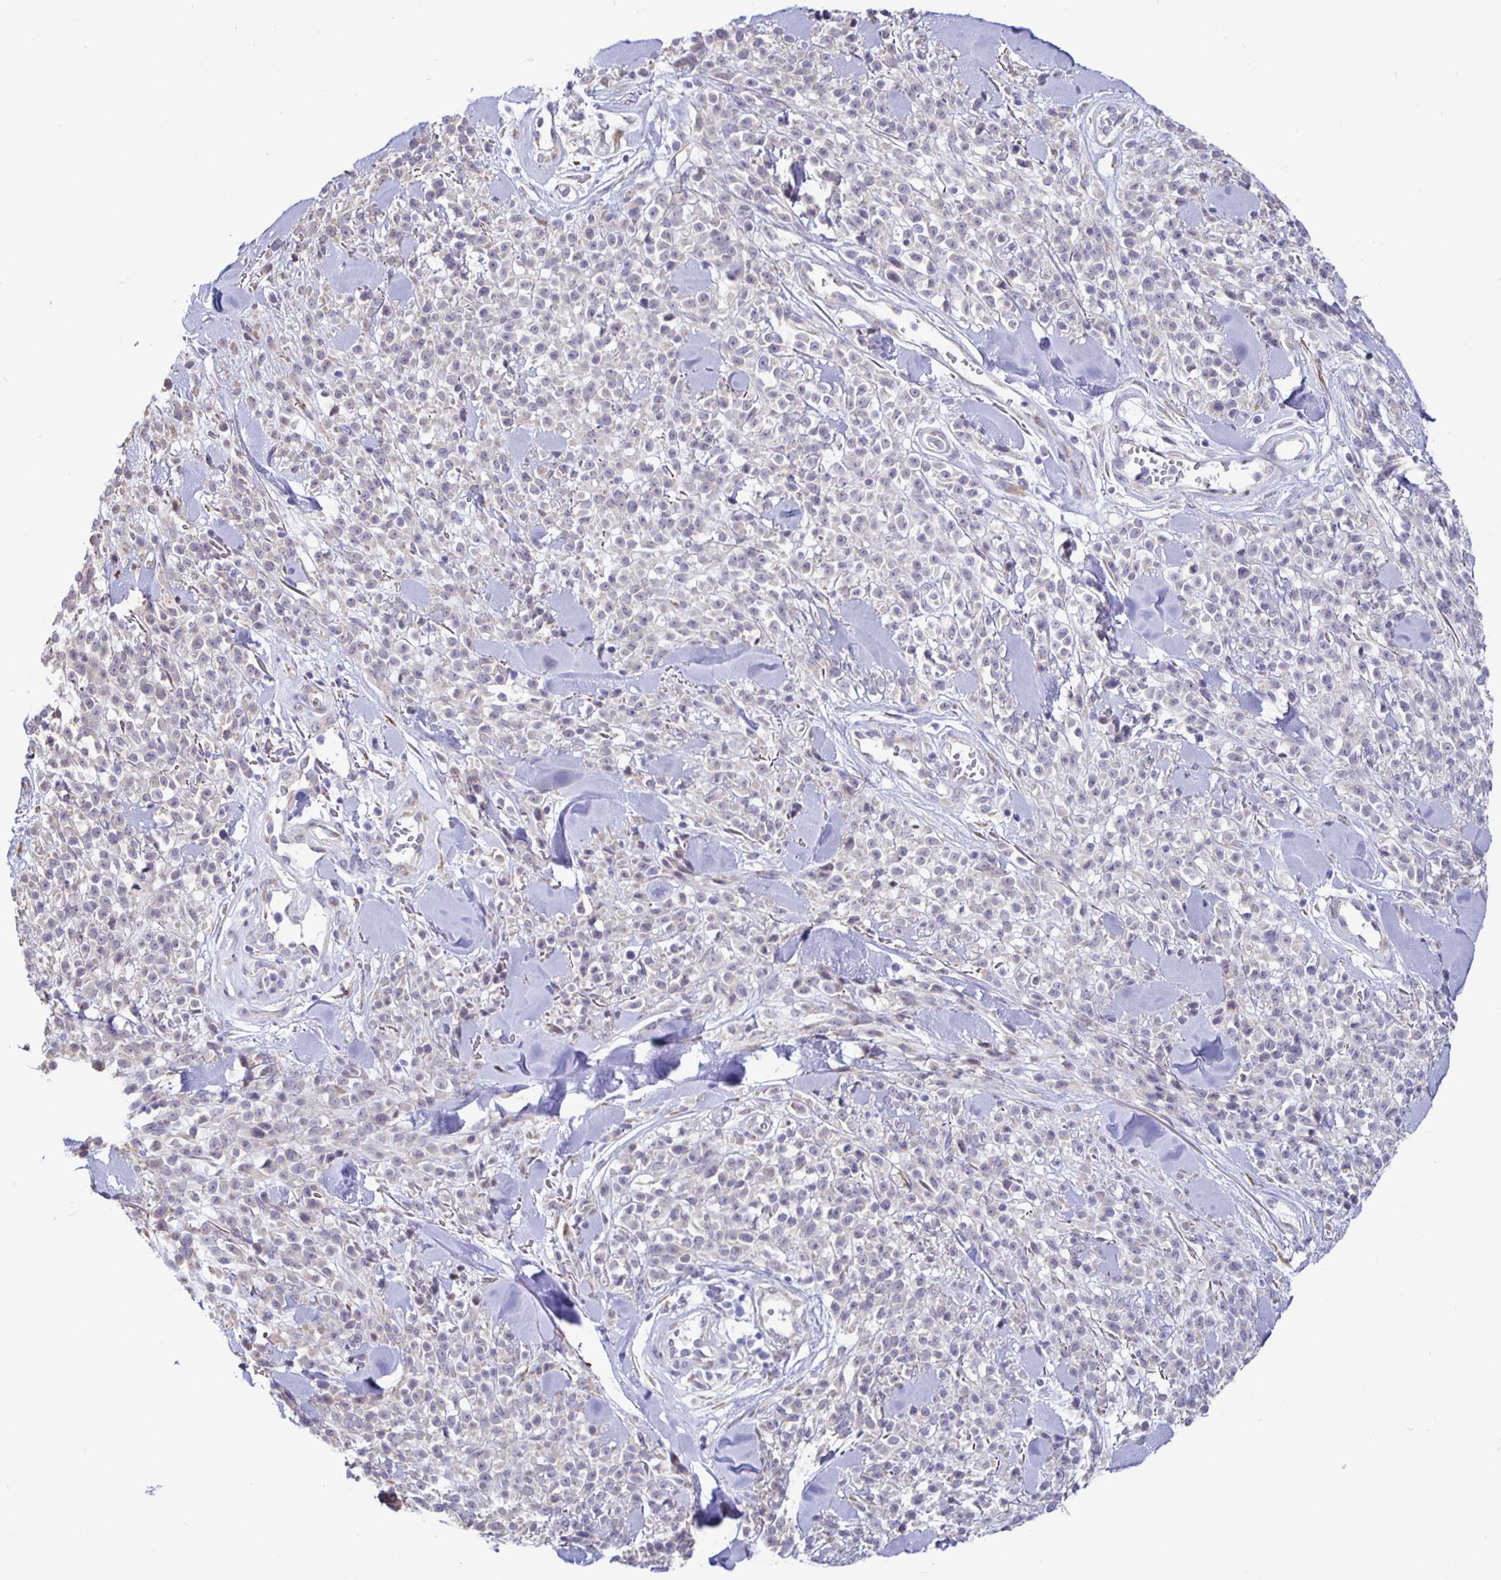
{"staining": {"intensity": "weak", "quantity": "<25%", "location": "cytoplasmic/membranous"}, "tissue": "melanoma", "cell_type": "Tumor cells", "image_type": "cancer", "snomed": [{"axis": "morphology", "description": "Malignant melanoma, NOS"}, {"axis": "topography", "description": "Skin"}, {"axis": "topography", "description": "Skin of trunk"}], "caption": "This is a image of immunohistochemistry (IHC) staining of malignant melanoma, which shows no expression in tumor cells.", "gene": "DNAI2", "patient": {"sex": "male", "age": 74}}